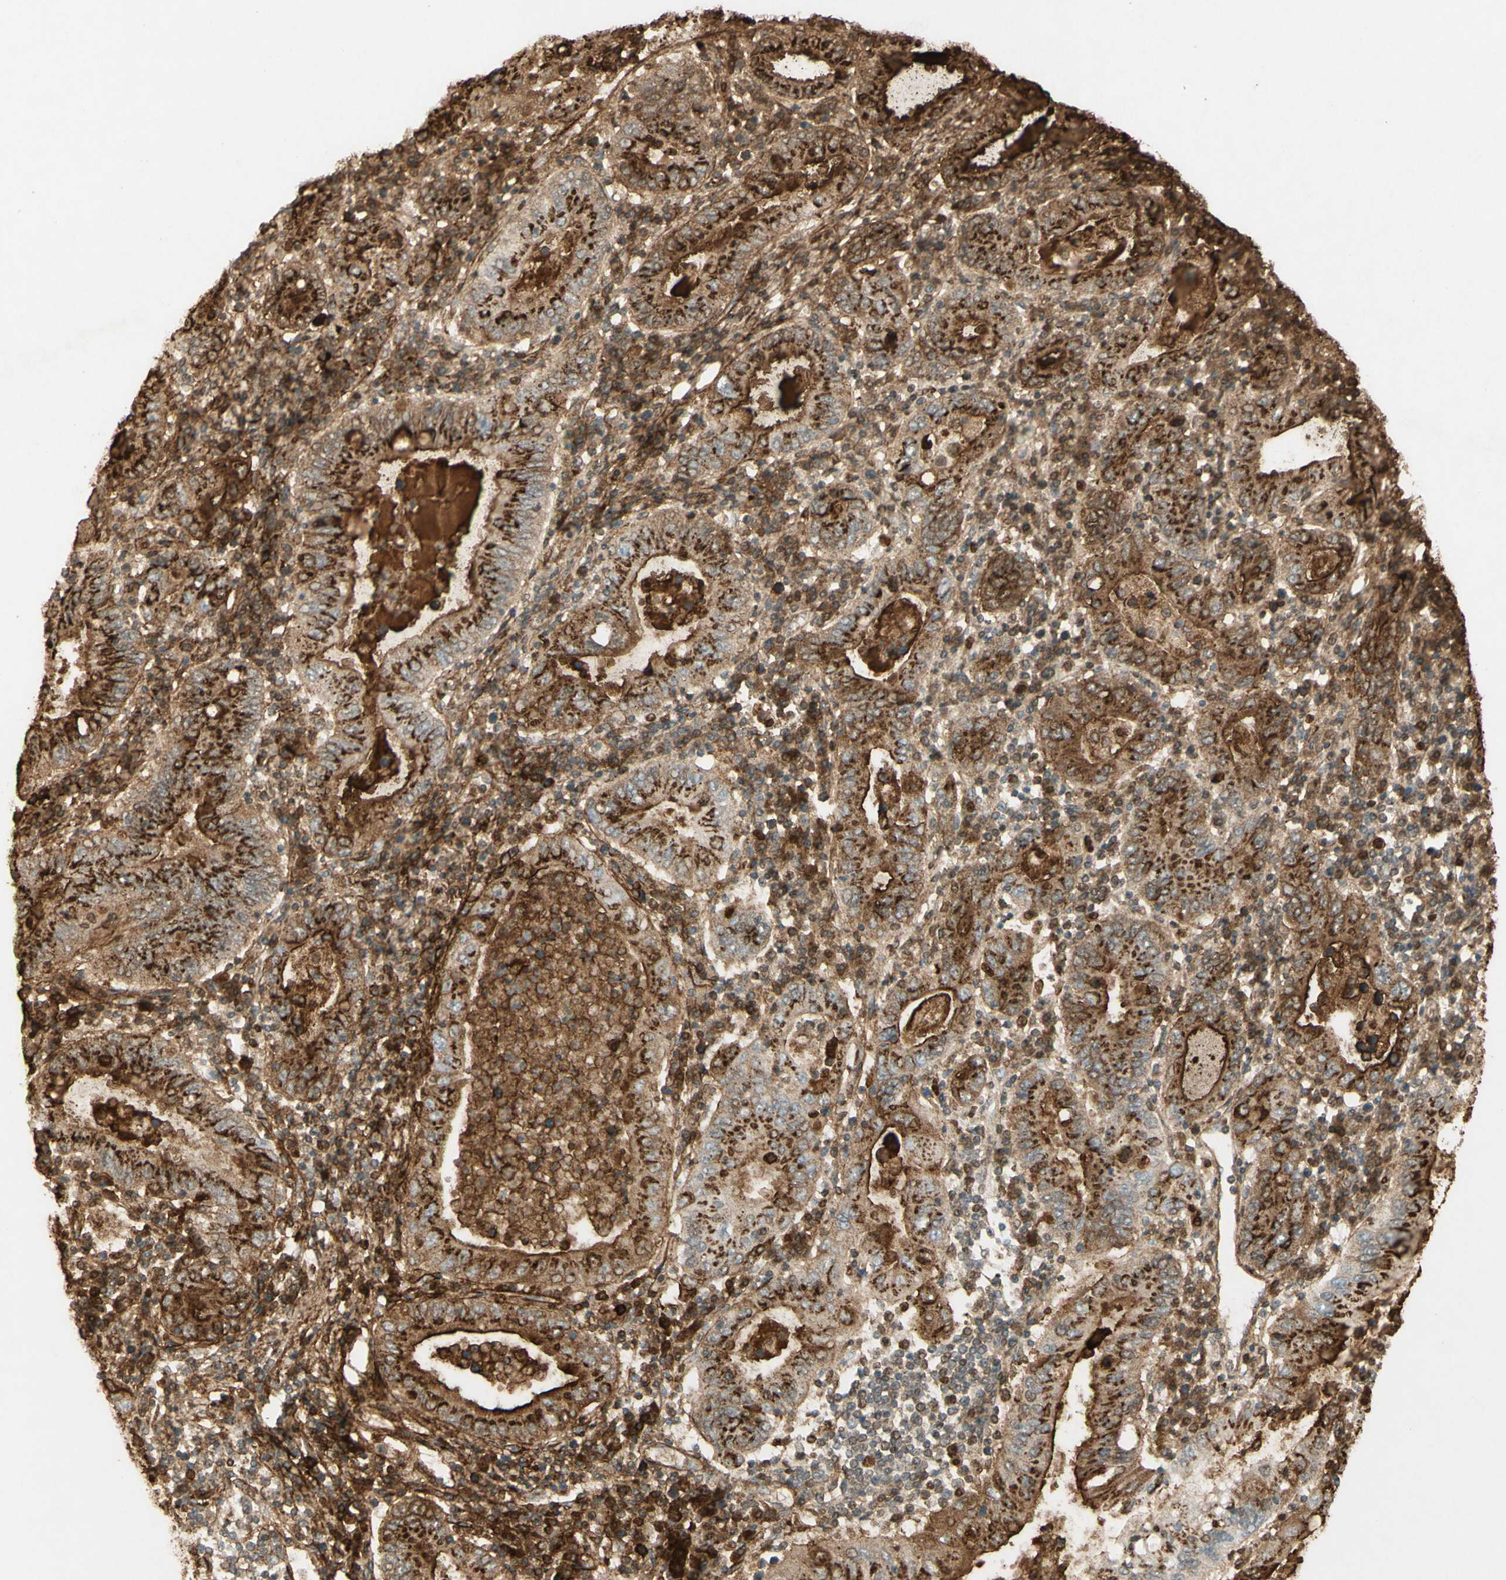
{"staining": {"intensity": "strong", "quantity": ">75%", "location": "cytoplasmic/membranous,nuclear"}, "tissue": "stomach cancer", "cell_type": "Tumor cells", "image_type": "cancer", "snomed": [{"axis": "morphology", "description": "Normal tissue, NOS"}, {"axis": "morphology", "description": "Adenocarcinoma, NOS"}, {"axis": "topography", "description": "Esophagus"}, {"axis": "topography", "description": "Stomach, upper"}, {"axis": "topography", "description": "Peripheral nerve tissue"}], "caption": "A brown stain shows strong cytoplasmic/membranous and nuclear staining of a protein in human stomach cancer tumor cells. Nuclei are stained in blue.", "gene": "TNN", "patient": {"sex": "male", "age": 62}}